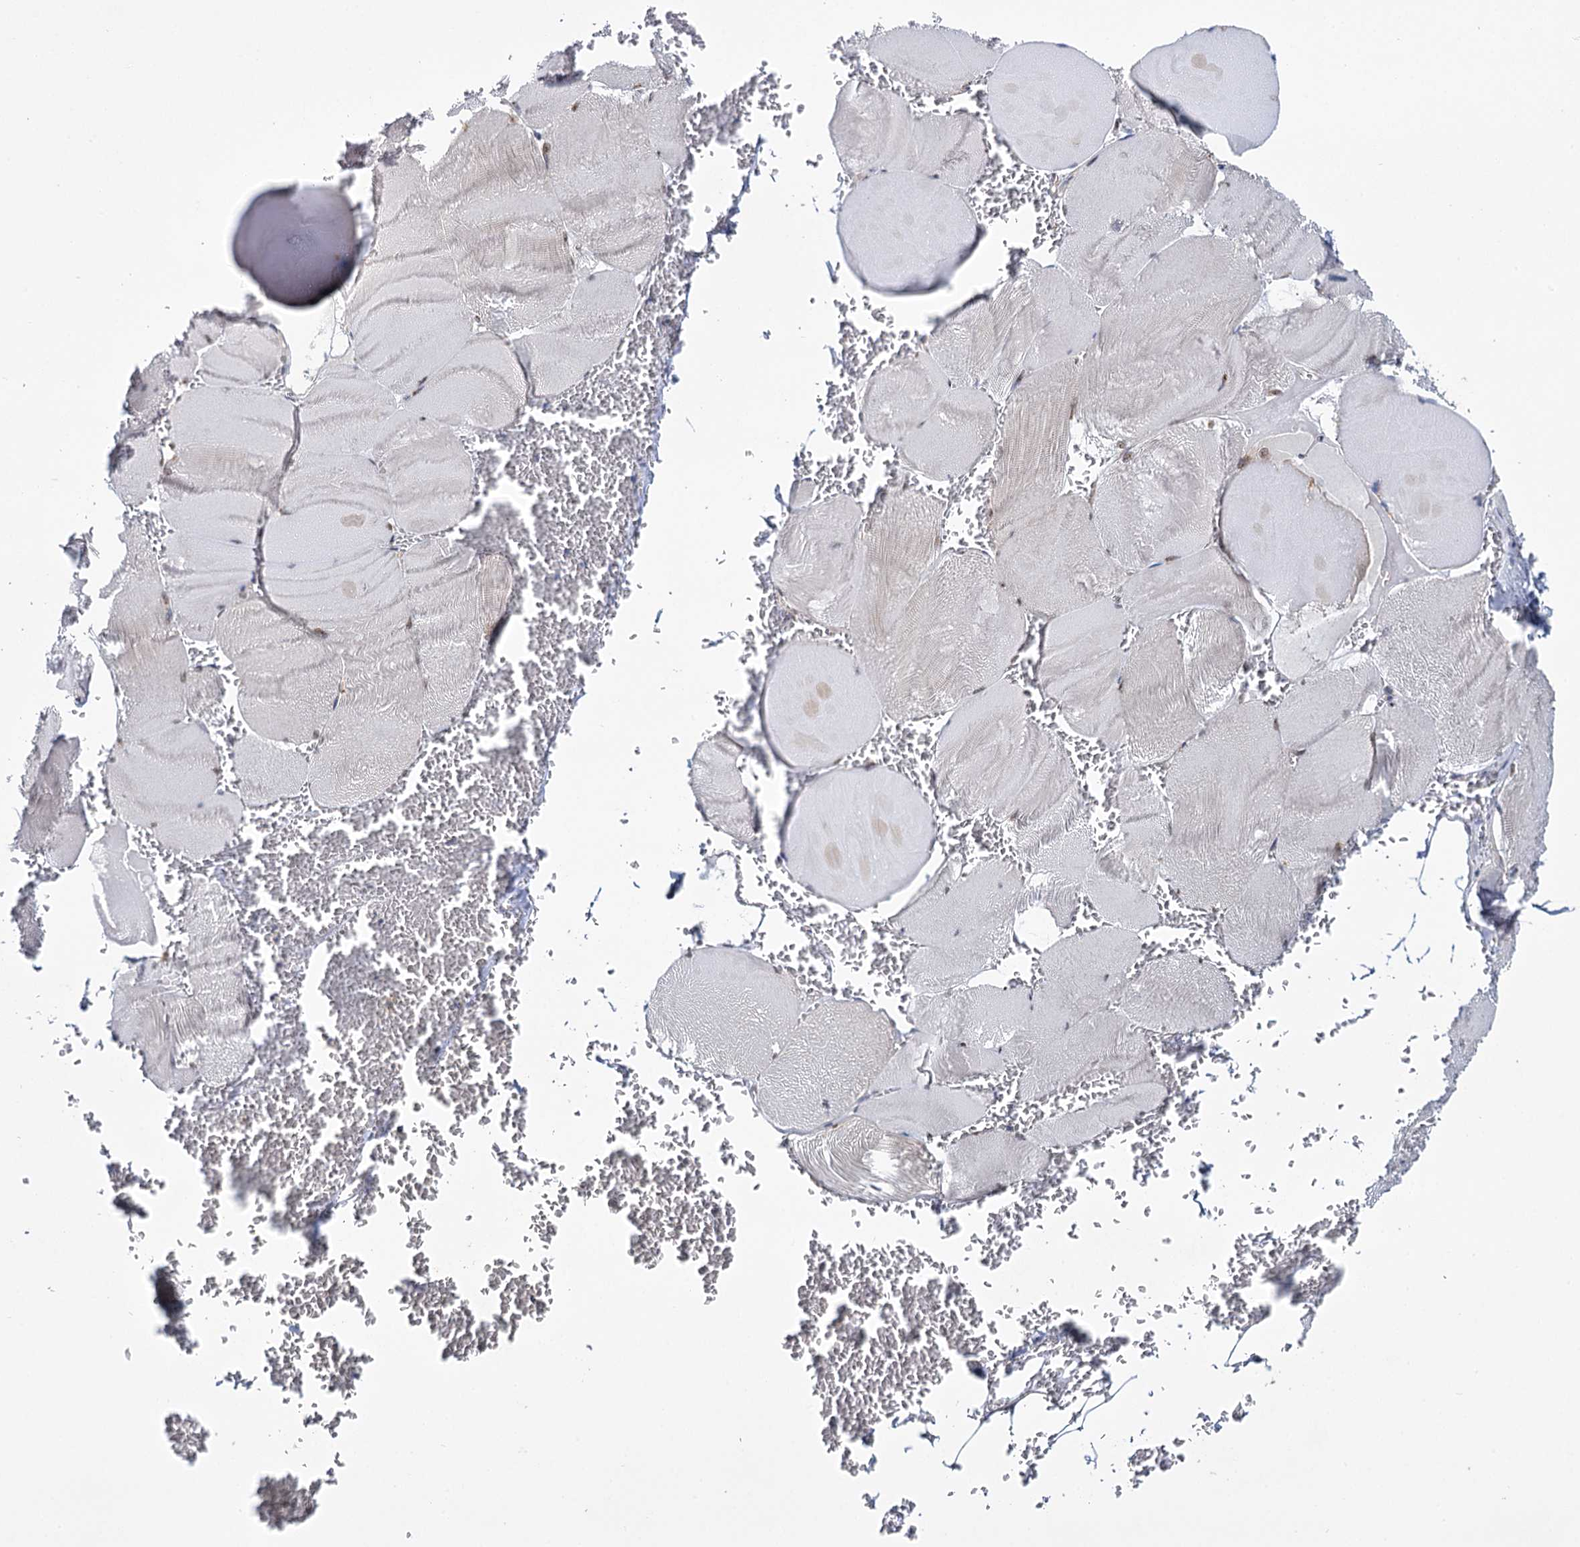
{"staining": {"intensity": "negative", "quantity": "none", "location": "none"}, "tissue": "skeletal muscle", "cell_type": "Myocytes", "image_type": "normal", "snomed": [{"axis": "morphology", "description": "Normal tissue, NOS"}, {"axis": "morphology", "description": "Basal cell carcinoma"}, {"axis": "topography", "description": "Skeletal muscle"}], "caption": "This is an IHC histopathology image of benign skeletal muscle. There is no staining in myocytes.", "gene": "MBLAC2", "patient": {"sex": "female", "age": 64}}